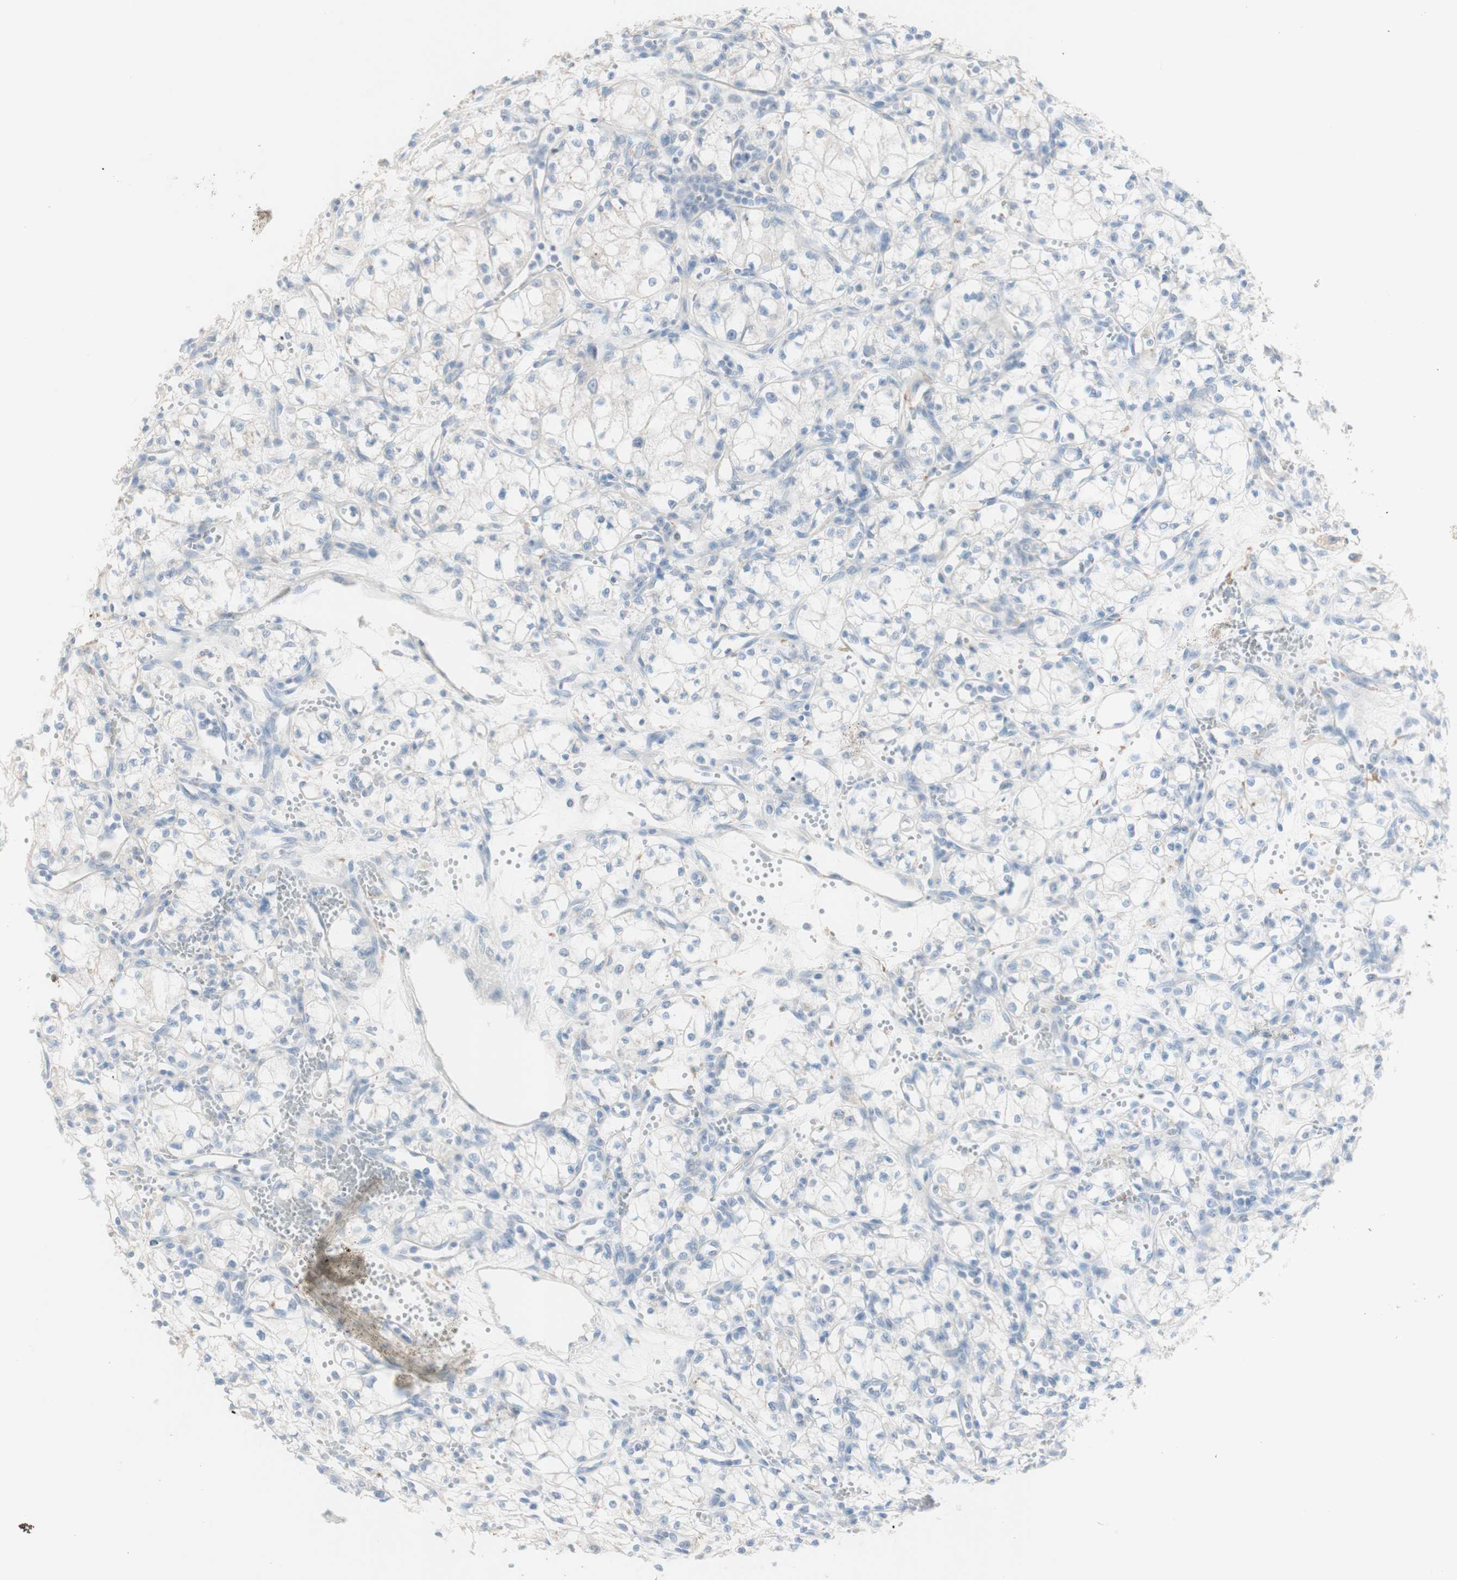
{"staining": {"intensity": "negative", "quantity": "none", "location": "none"}, "tissue": "renal cancer", "cell_type": "Tumor cells", "image_type": "cancer", "snomed": [{"axis": "morphology", "description": "Normal tissue, NOS"}, {"axis": "morphology", "description": "Adenocarcinoma, NOS"}, {"axis": "topography", "description": "Kidney"}], "caption": "An immunohistochemistry photomicrograph of adenocarcinoma (renal) is shown. There is no staining in tumor cells of adenocarcinoma (renal). (DAB (3,3'-diaminobenzidine) IHC with hematoxylin counter stain).", "gene": "ART3", "patient": {"sex": "male", "age": 59}}